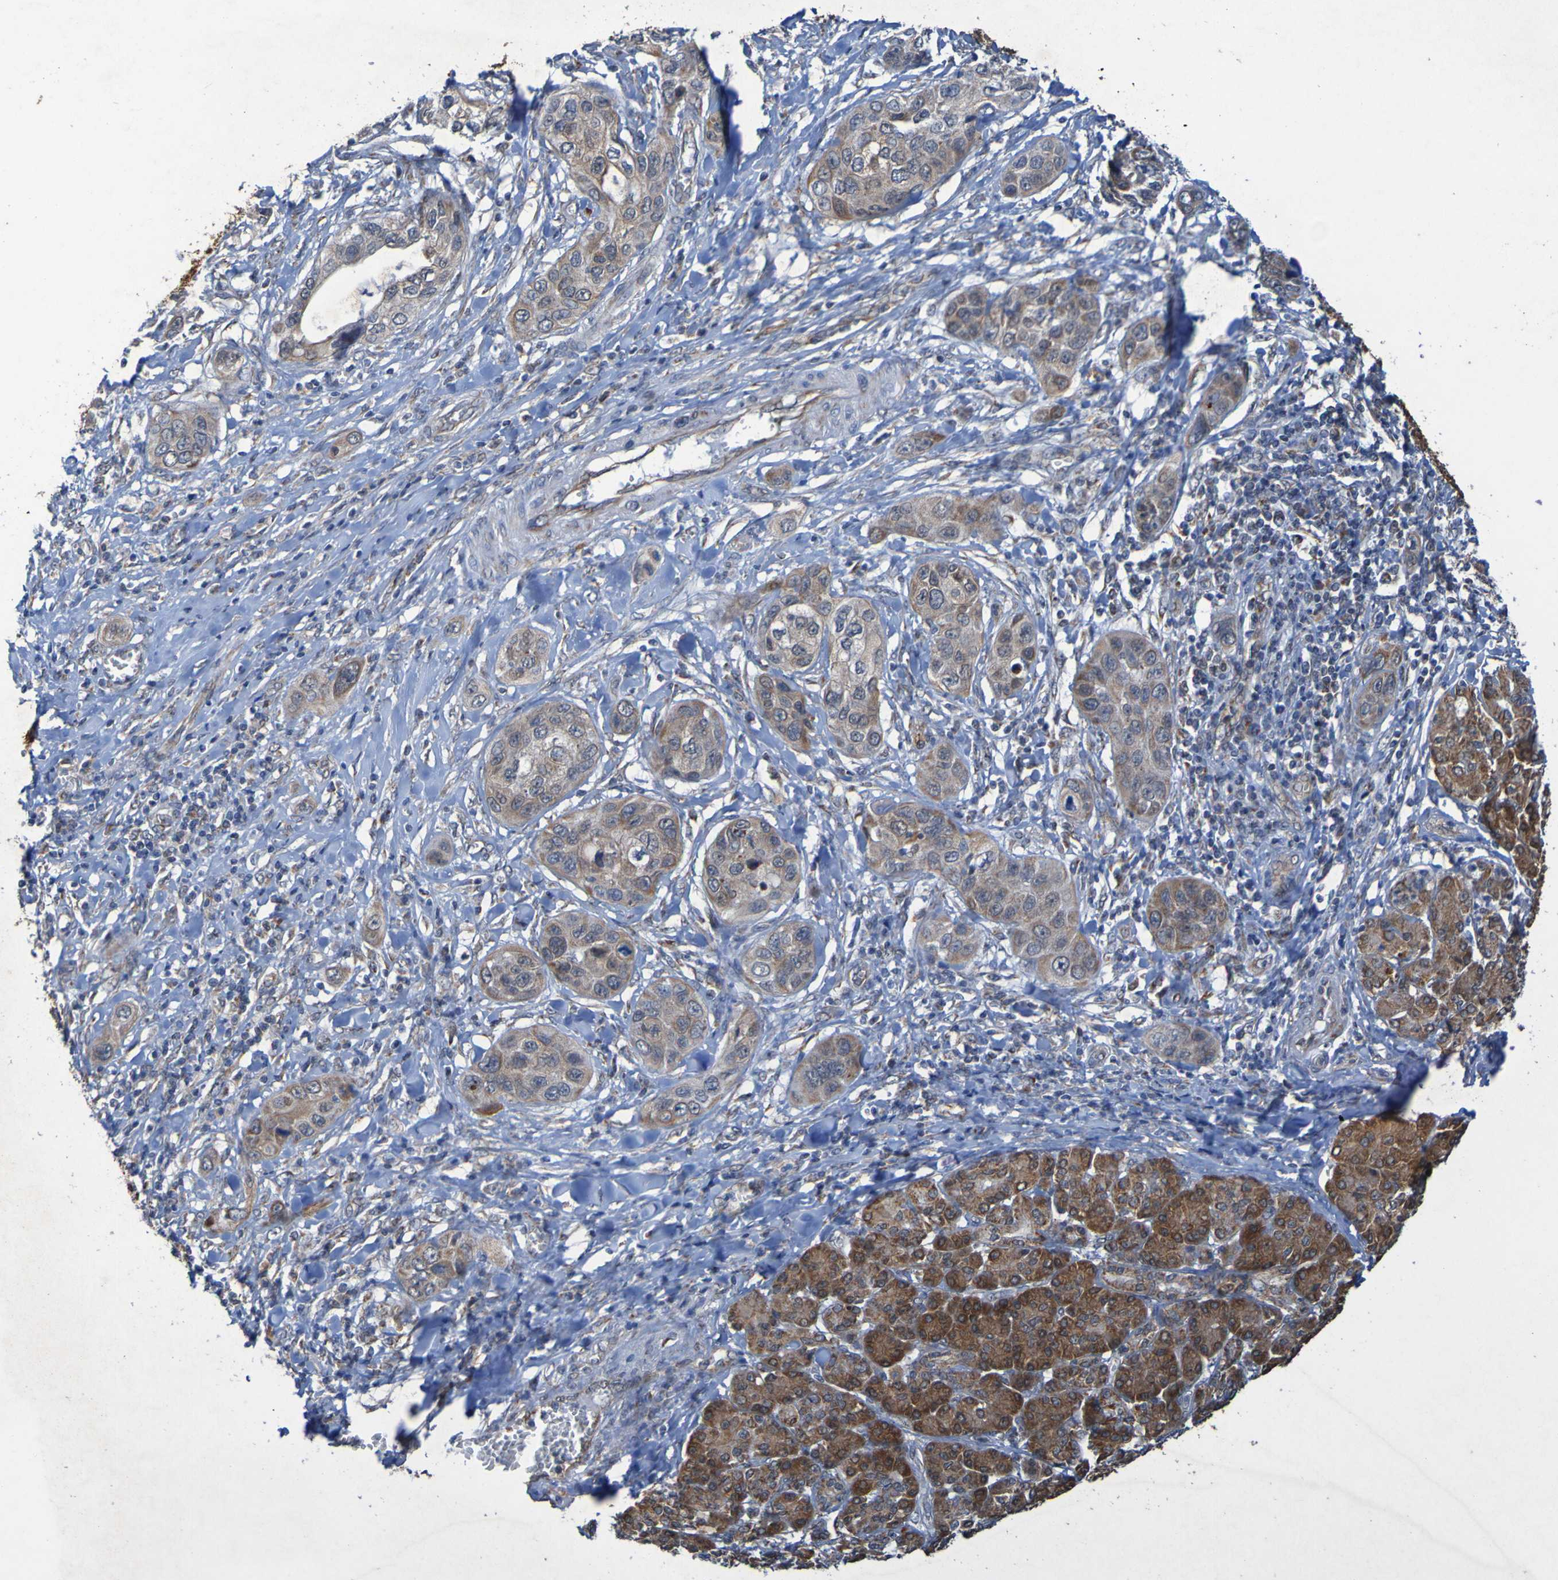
{"staining": {"intensity": "weak", "quantity": ">75%", "location": "cytoplasmic/membranous"}, "tissue": "pancreatic cancer", "cell_type": "Tumor cells", "image_type": "cancer", "snomed": [{"axis": "morphology", "description": "Adenocarcinoma, NOS"}, {"axis": "topography", "description": "Pancreas"}], "caption": "IHC (DAB (3,3'-diaminobenzidine)) staining of human adenocarcinoma (pancreatic) demonstrates weak cytoplasmic/membranous protein expression in approximately >75% of tumor cells.", "gene": "CCDC51", "patient": {"sex": "female", "age": 70}}